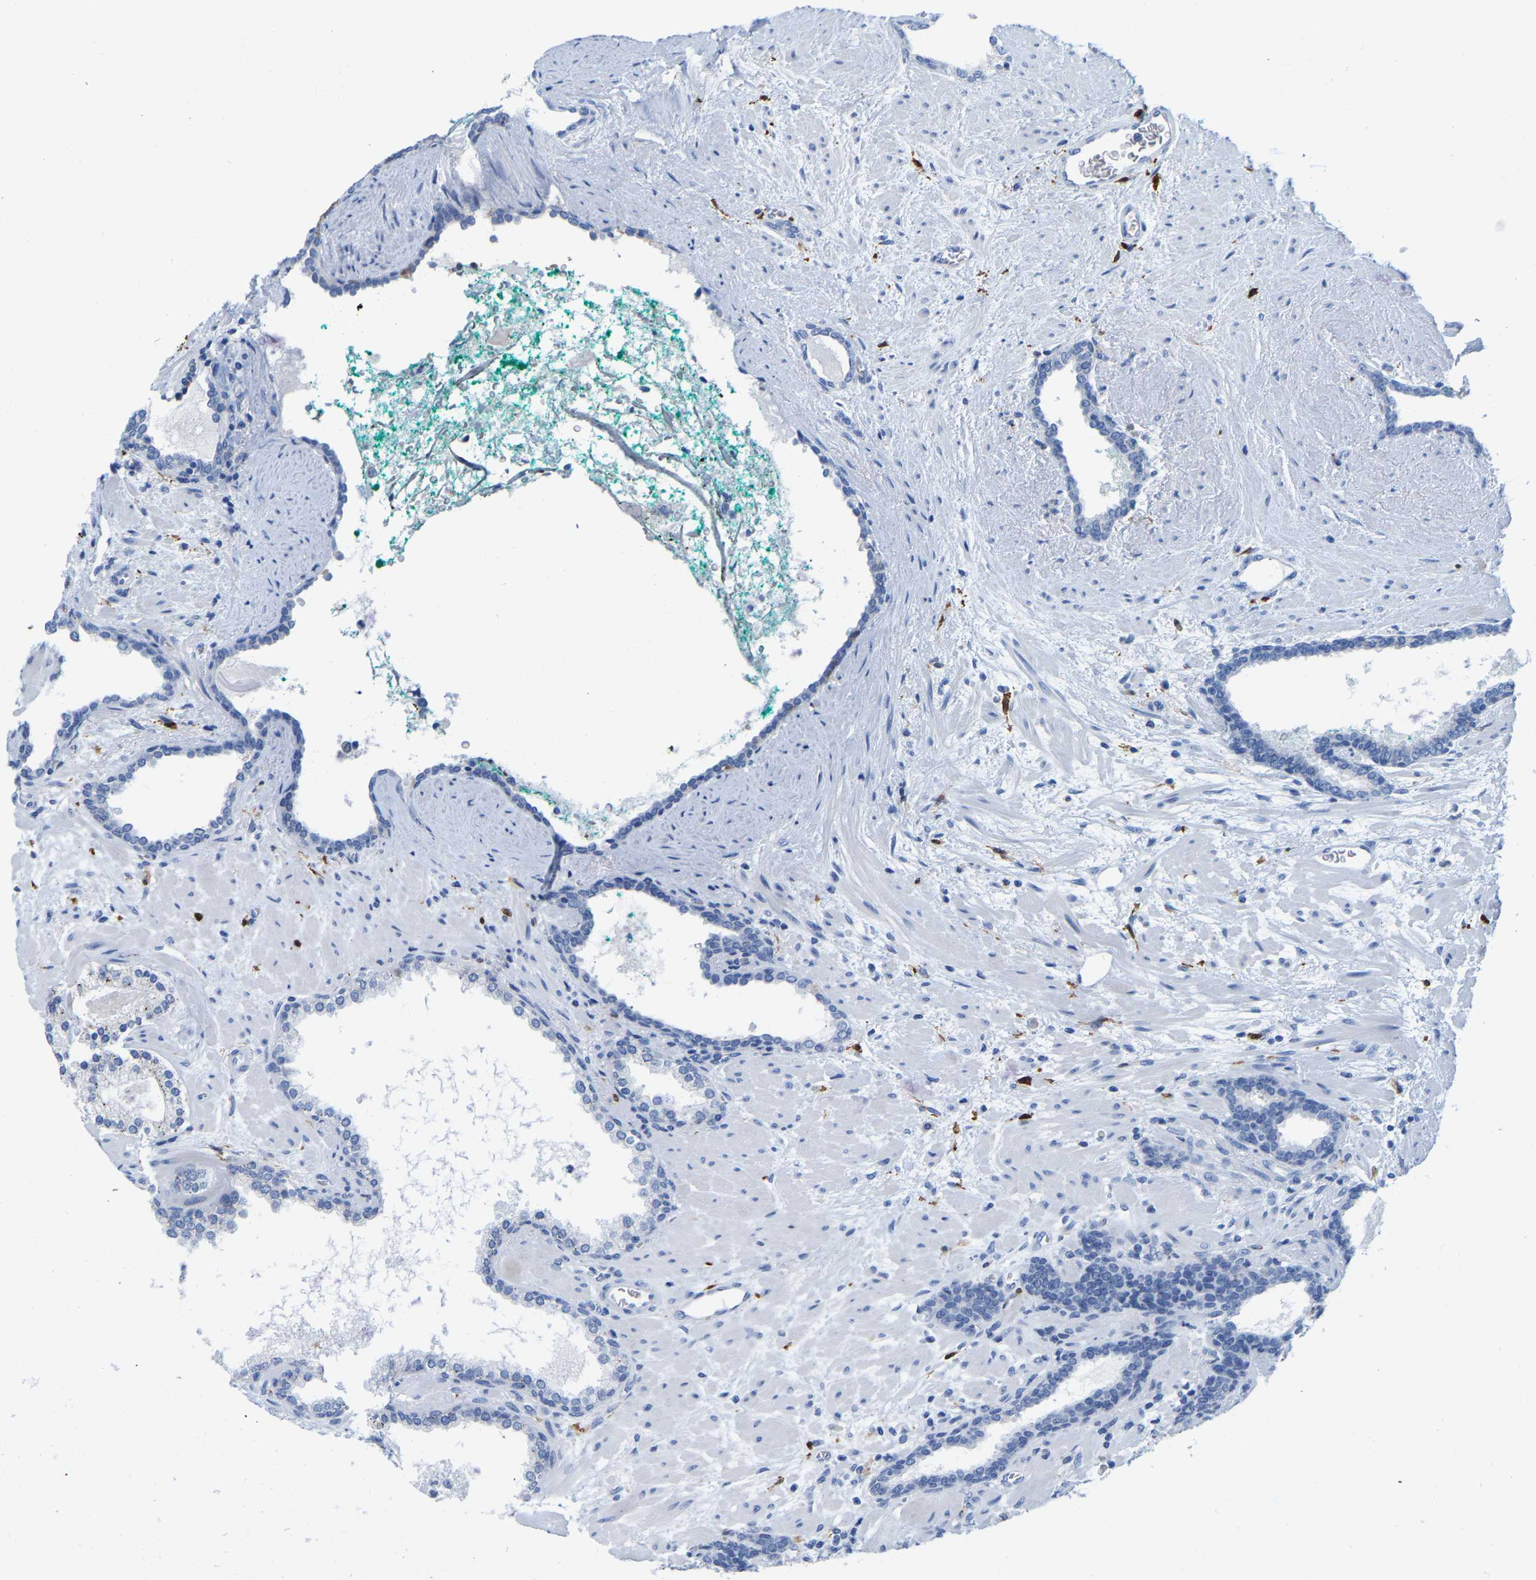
{"staining": {"intensity": "negative", "quantity": "none", "location": "none"}, "tissue": "prostate cancer", "cell_type": "Tumor cells", "image_type": "cancer", "snomed": [{"axis": "morphology", "description": "Adenocarcinoma, Low grade"}, {"axis": "topography", "description": "Prostate"}], "caption": "Prostate adenocarcinoma (low-grade) was stained to show a protein in brown. There is no significant positivity in tumor cells. The staining is performed using DAB brown chromogen with nuclei counter-stained in using hematoxylin.", "gene": "ULBP2", "patient": {"sex": "male", "age": 63}}